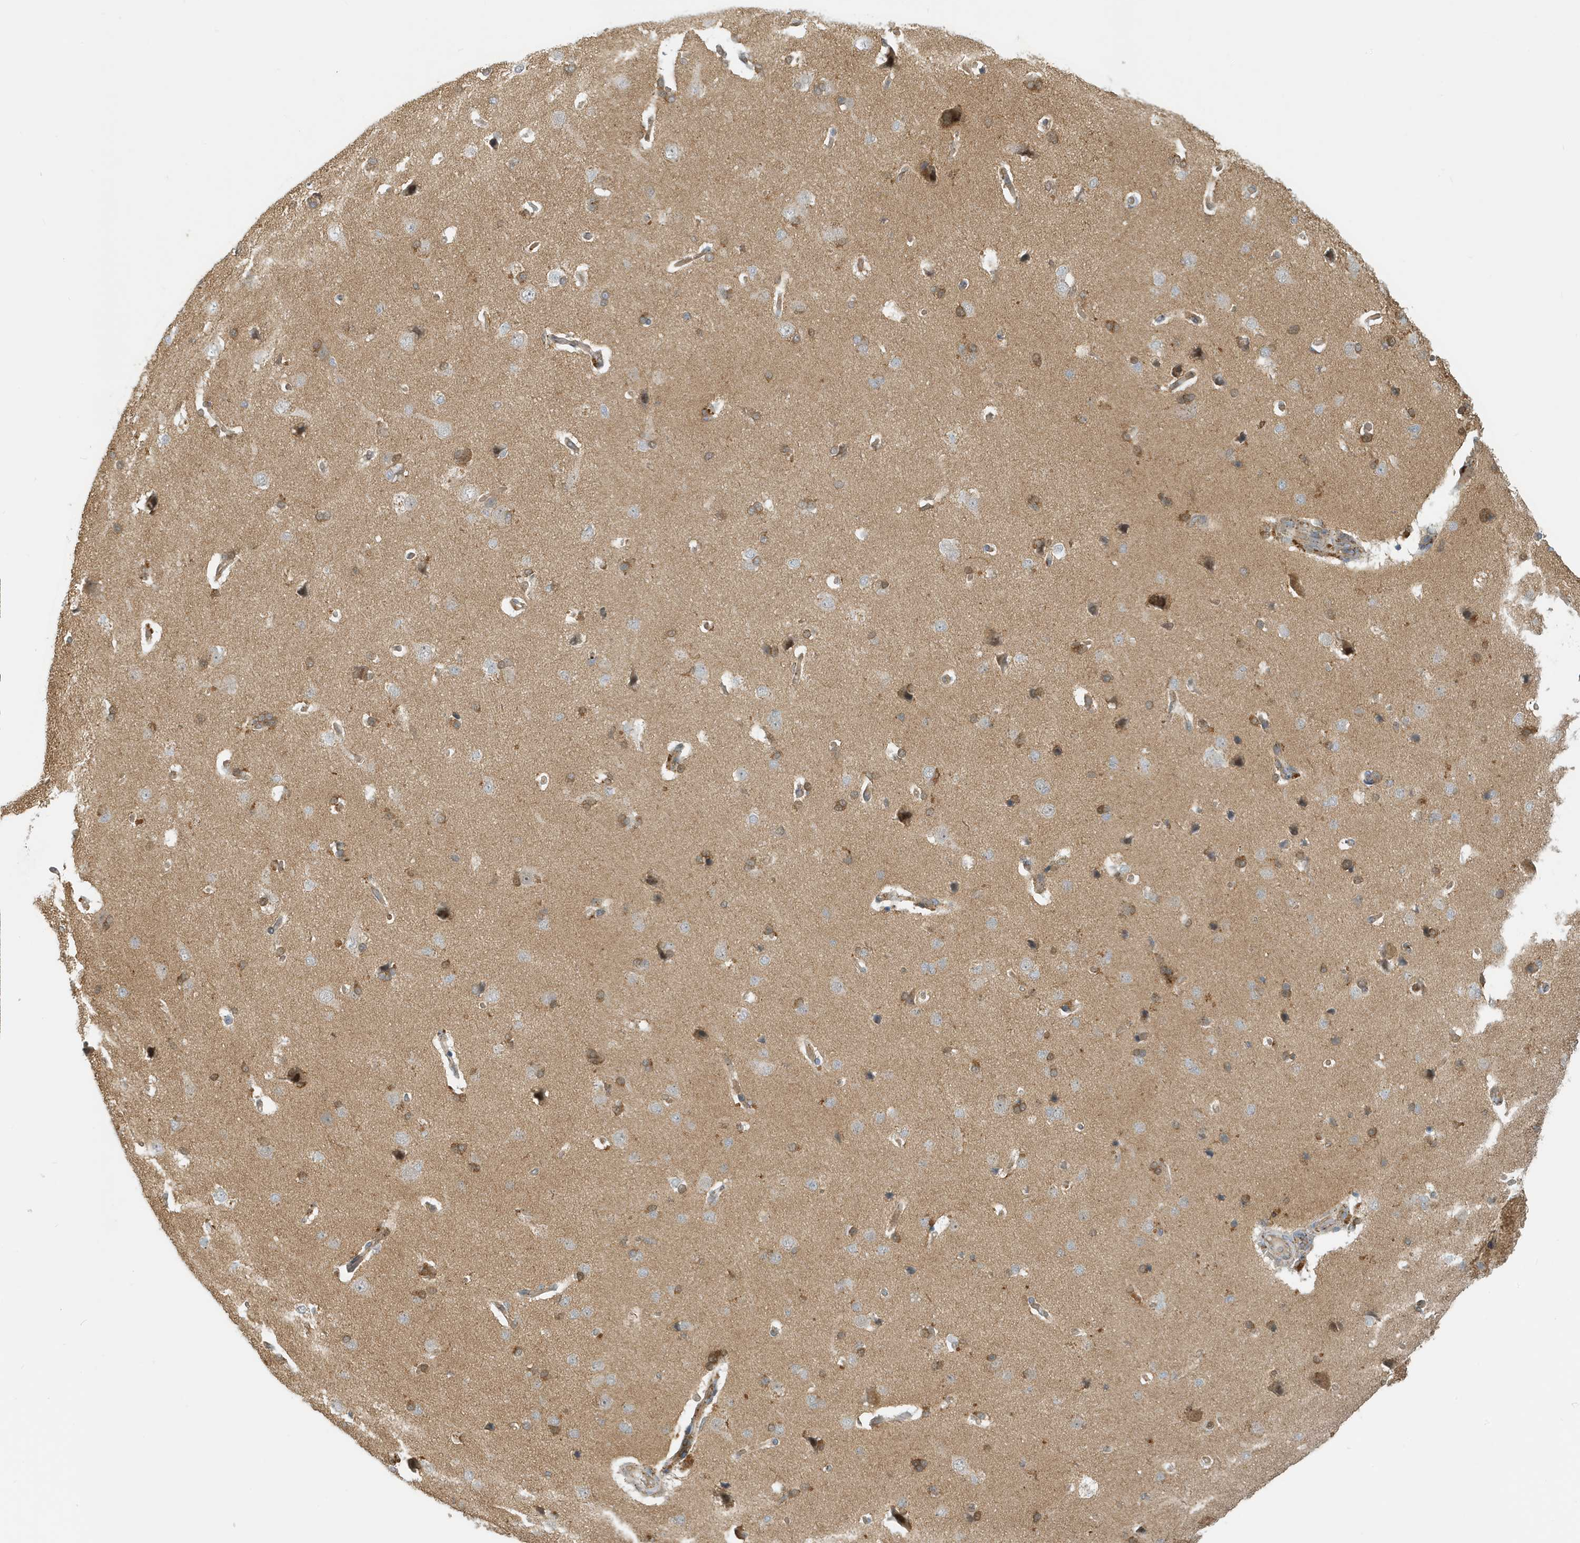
{"staining": {"intensity": "weak", "quantity": ">75%", "location": "cytoplasmic/membranous"}, "tissue": "cerebral cortex", "cell_type": "Endothelial cells", "image_type": "normal", "snomed": [{"axis": "morphology", "description": "Normal tissue, NOS"}, {"axis": "topography", "description": "Cerebral cortex"}], "caption": "Weak cytoplasmic/membranous staining is present in about >75% of endothelial cells in benign cerebral cortex.", "gene": "FYCO1", "patient": {"sex": "male", "age": 62}}